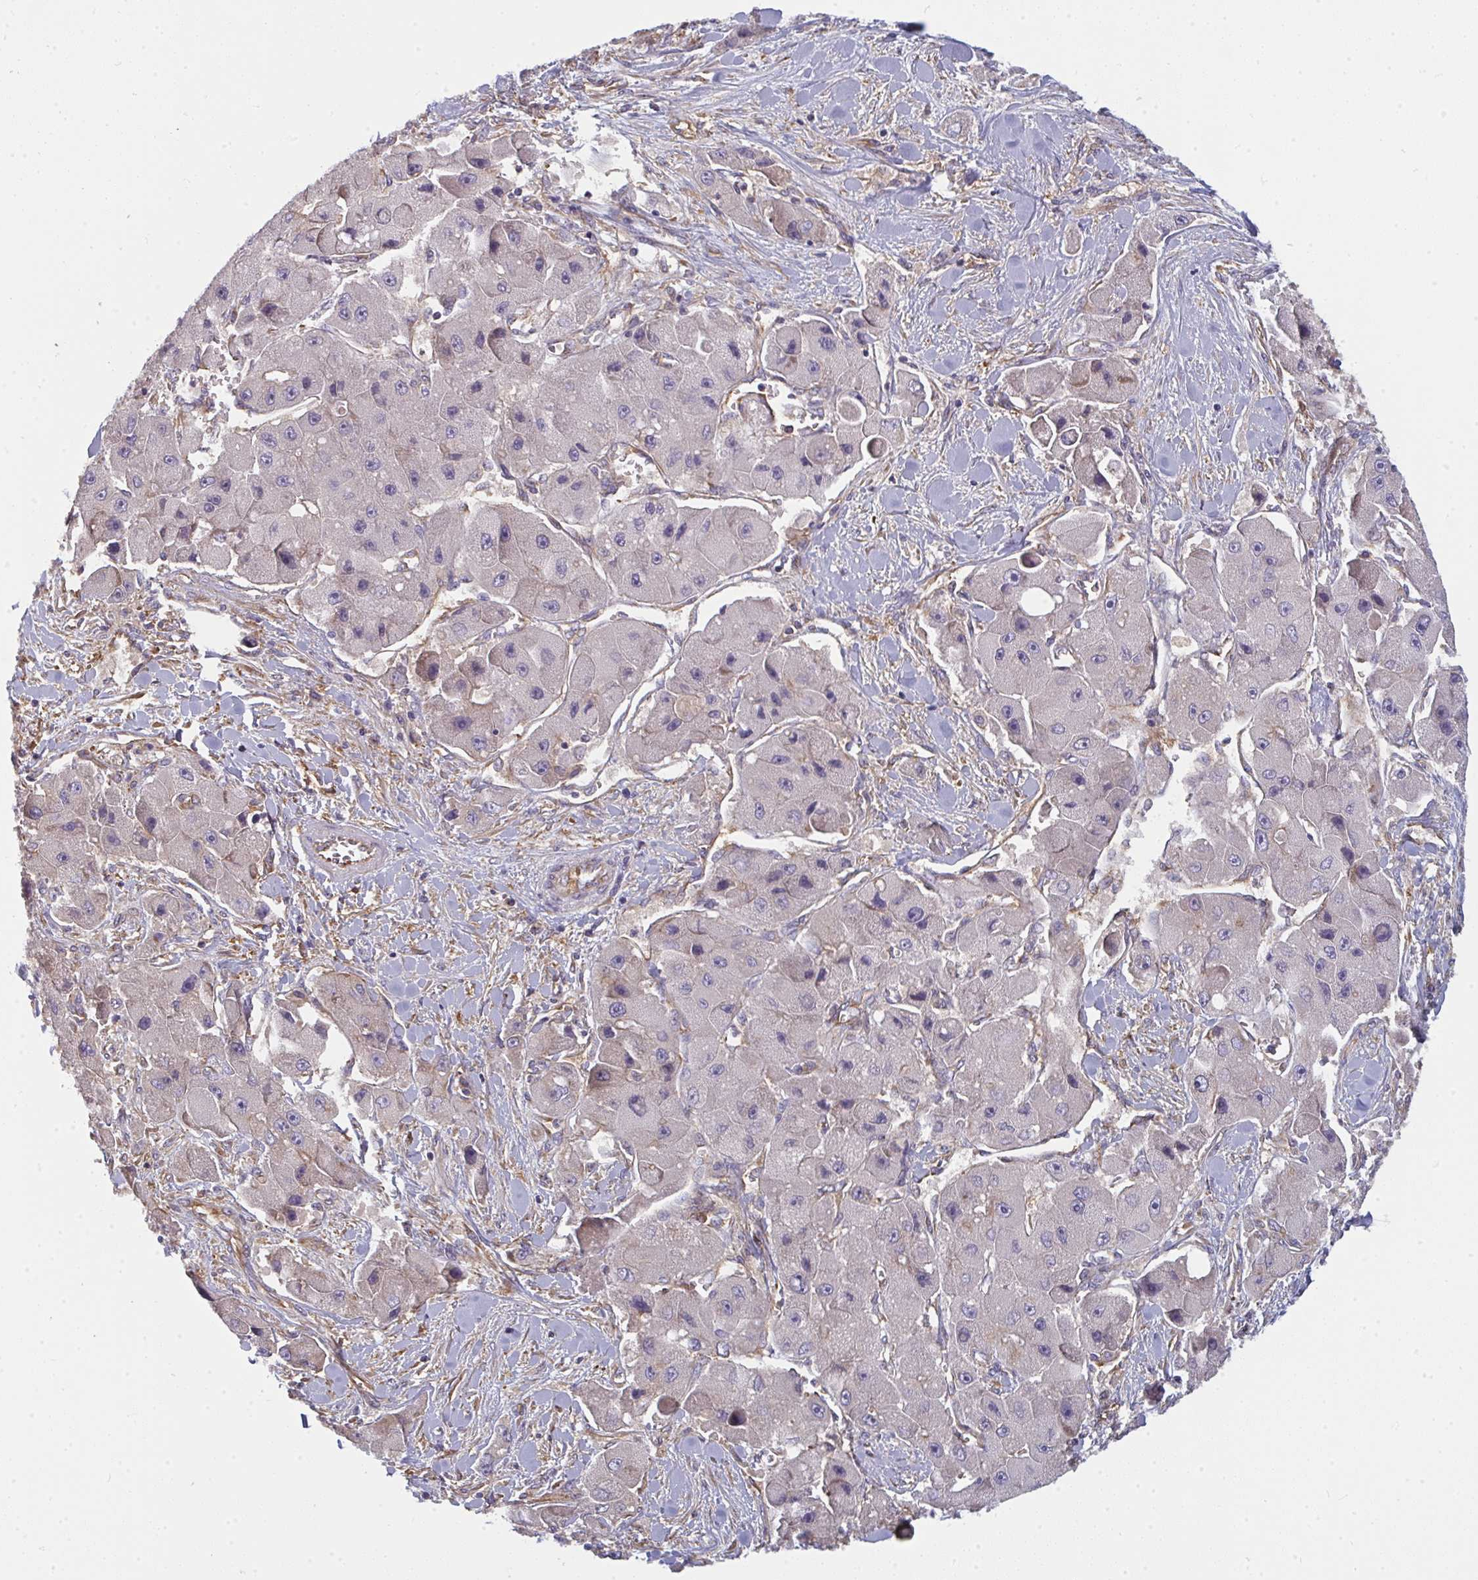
{"staining": {"intensity": "negative", "quantity": "none", "location": "none"}, "tissue": "liver cancer", "cell_type": "Tumor cells", "image_type": "cancer", "snomed": [{"axis": "morphology", "description": "Carcinoma, Hepatocellular, NOS"}, {"axis": "topography", "description": "Liver"}], "caption": "This is a micrograph of immunohistochemistry staining of liver hepatocellular carcinoma, which shows no positivity in tumor cells.", "gene": "DYNC1I2", "patient": {"sex": "male", "age": 24}}